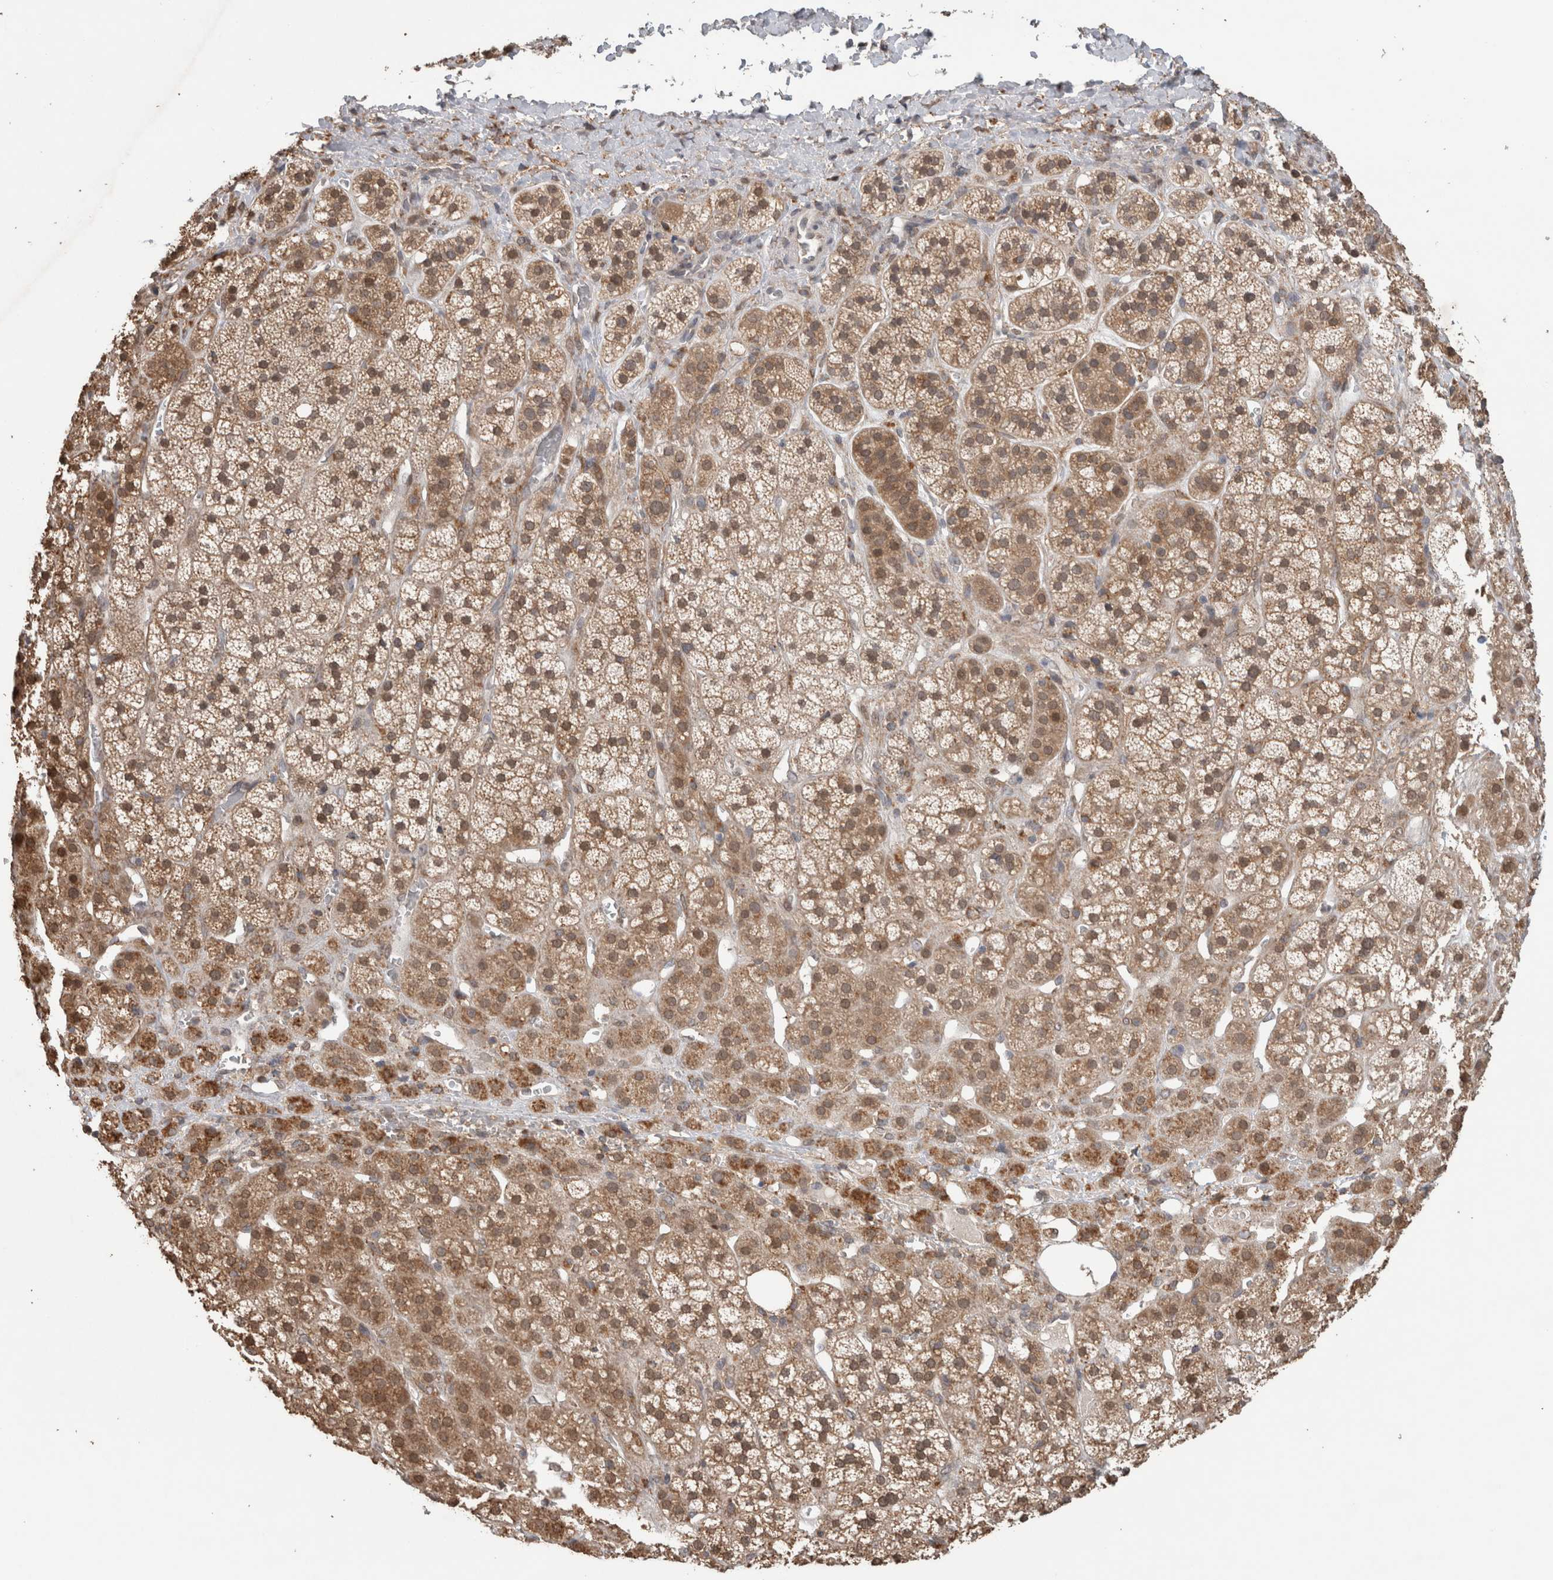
{"staining": {"intensity": "strong", "quantity": ">75%", "location": "cytoplasmic/membranous"}, "tissue": "adrenal gland", "cell_type": "Glandular cells", "image_type": "normal", "snomed": [{"axis": "morphology", "description": "Normal tissue, NOS"}, {"axis": "topography", "description": "Adrenal gland"}], "caption": "Normal adrenal gland shows strong cytoplasmic/membranous staining in about >75% of glandular cells (IHC, brightfield microscopy, high magnification)..", "gene": "ADGRL3", "patient": {"sex": "male", "age": 56}}